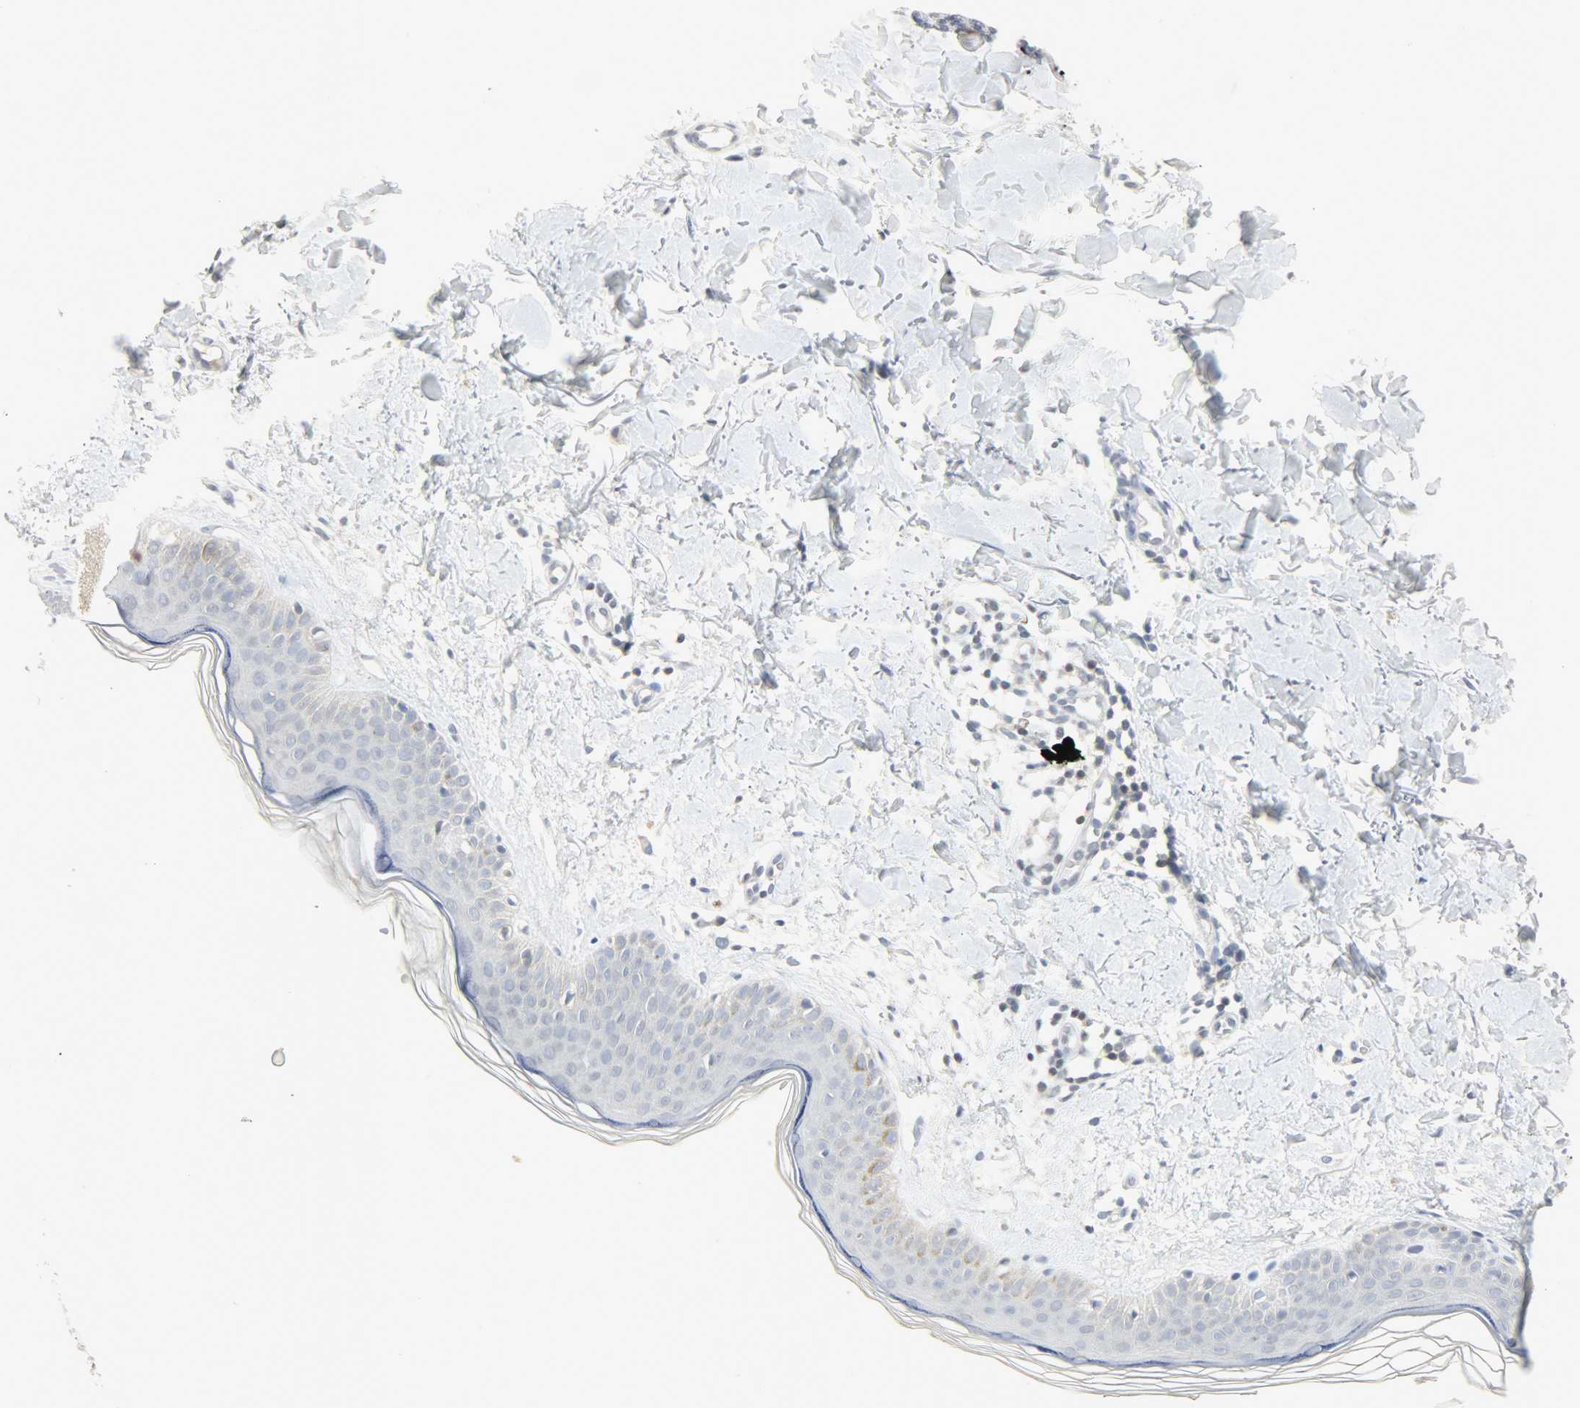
{"staining": {"intensity": "negative", "quantity": "none", "location": "none"}, "tissue": "skin", "cell_type": "Fibroblasts", "image_type": "normal", "snomed": [{"axis": "morphology", "description": "Normal tissue, NOS"}, {"axis": "topography", "description": "Skin"}], "caption": "This is an IHC micrograph of normal human skin. There is no staining in fibroblasts.", "gene": "CAMK4", "patient": {"sex": "female", "age": 56}}